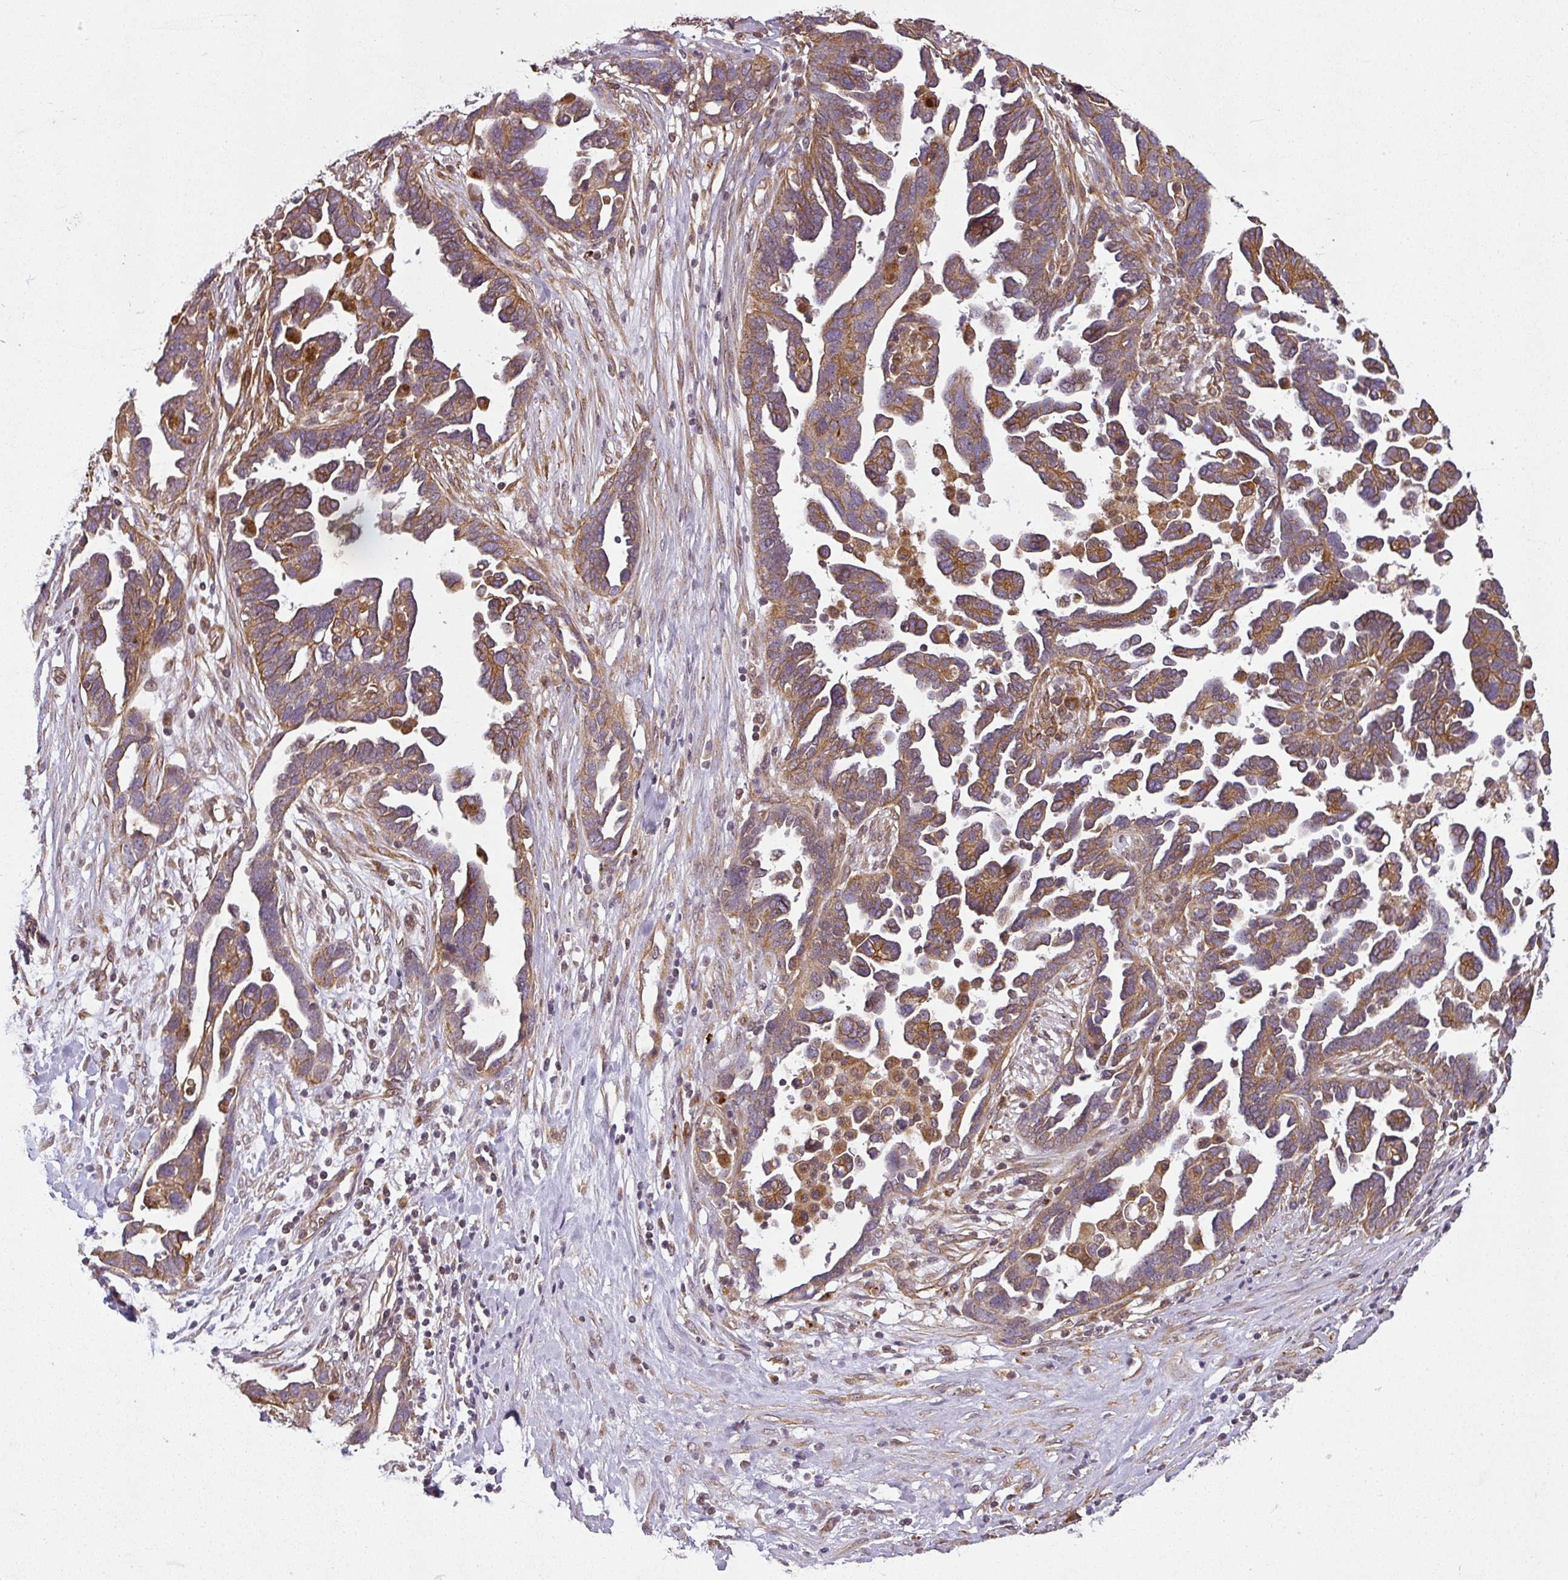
{"staining": {"intensity": "moderate", "quantity": ">75%", "location": "cytoplasmic/membranous"}, "tissue": "ovarian cancer", "cell_type": "Tumor cells", "image_type": "cancer", "snomed": [{"axis": "morphology", "description": "Cystadenocarcinoma, serous, NOS"}, {"axis": "topography", "description": "Ovary"}], "caption": "Tumor cells exhibit moderate cytoplasmic/membranous positivity in about >75% of cells in serous cystadenocarcinoma (ovarian).", "gene": "DIMT1", "patient": {"sex": "female", "age": 54}}